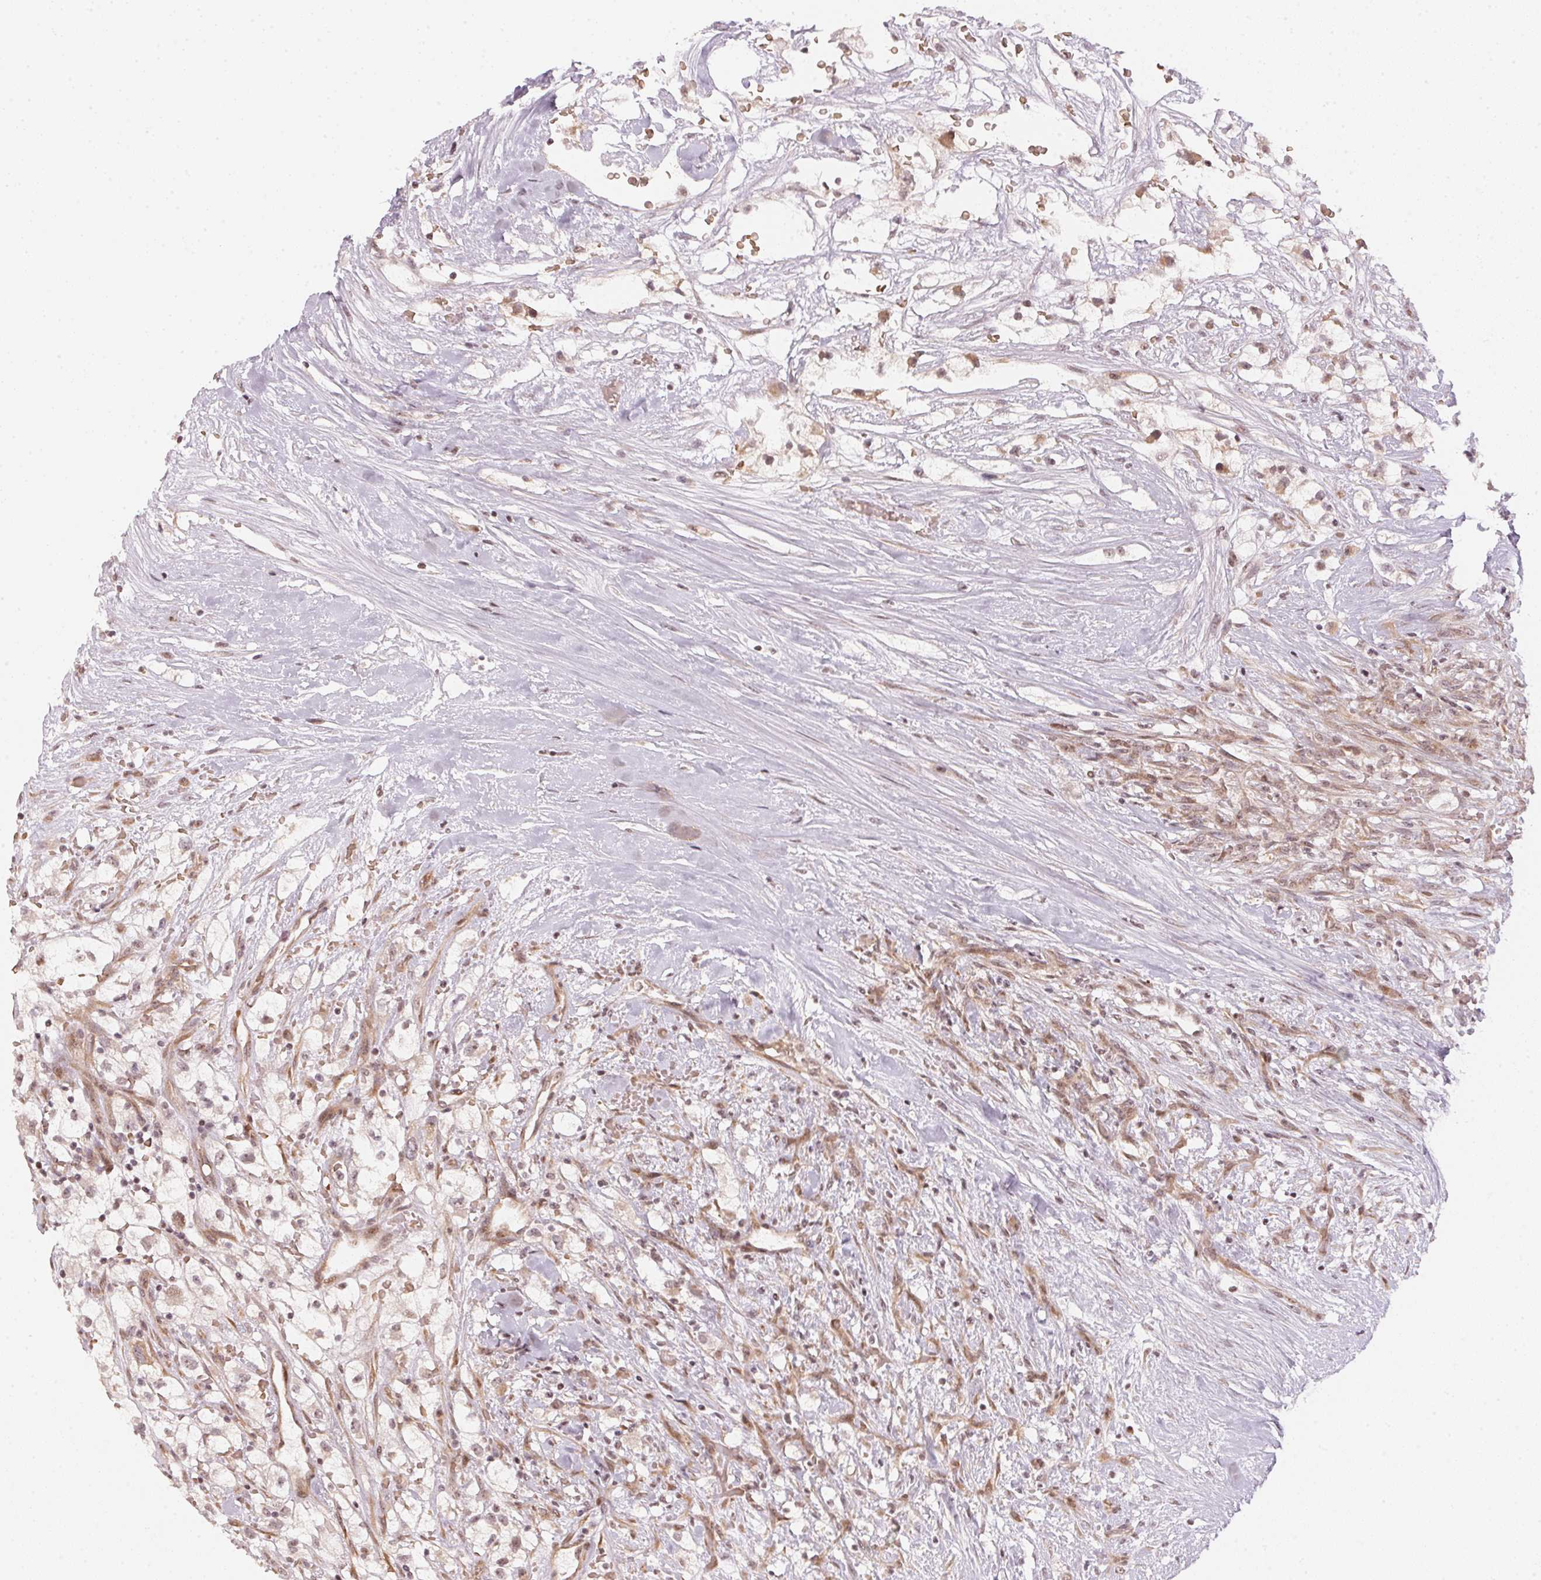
{"staining": {"intensity": "weak", "quantity": "25%-75%", "location": "nuclear"}, "tissue": "renal cancer", "cell_type": "Tumor cells", "image_type": "cancer", "snomed": [{"axis": "morphology", "description": "Adenocarcinoma, NOS"}, {"axis": "topography", "description": "Kidney"}], "caption": "IHC (DAB (3,3'-diaminobenzidine)) staining of human renal cancer demonstrates weak nuclear protein staining in about 25%-75% of tumor cells. (Stains: DAB (3,3'-diaminobenzidine) in brown, nuclei in blue, Microscopy: brightfield microscopy at high magnification).", "gene": "KAT6A", "patient": {"sex": "male", "age": 59}}